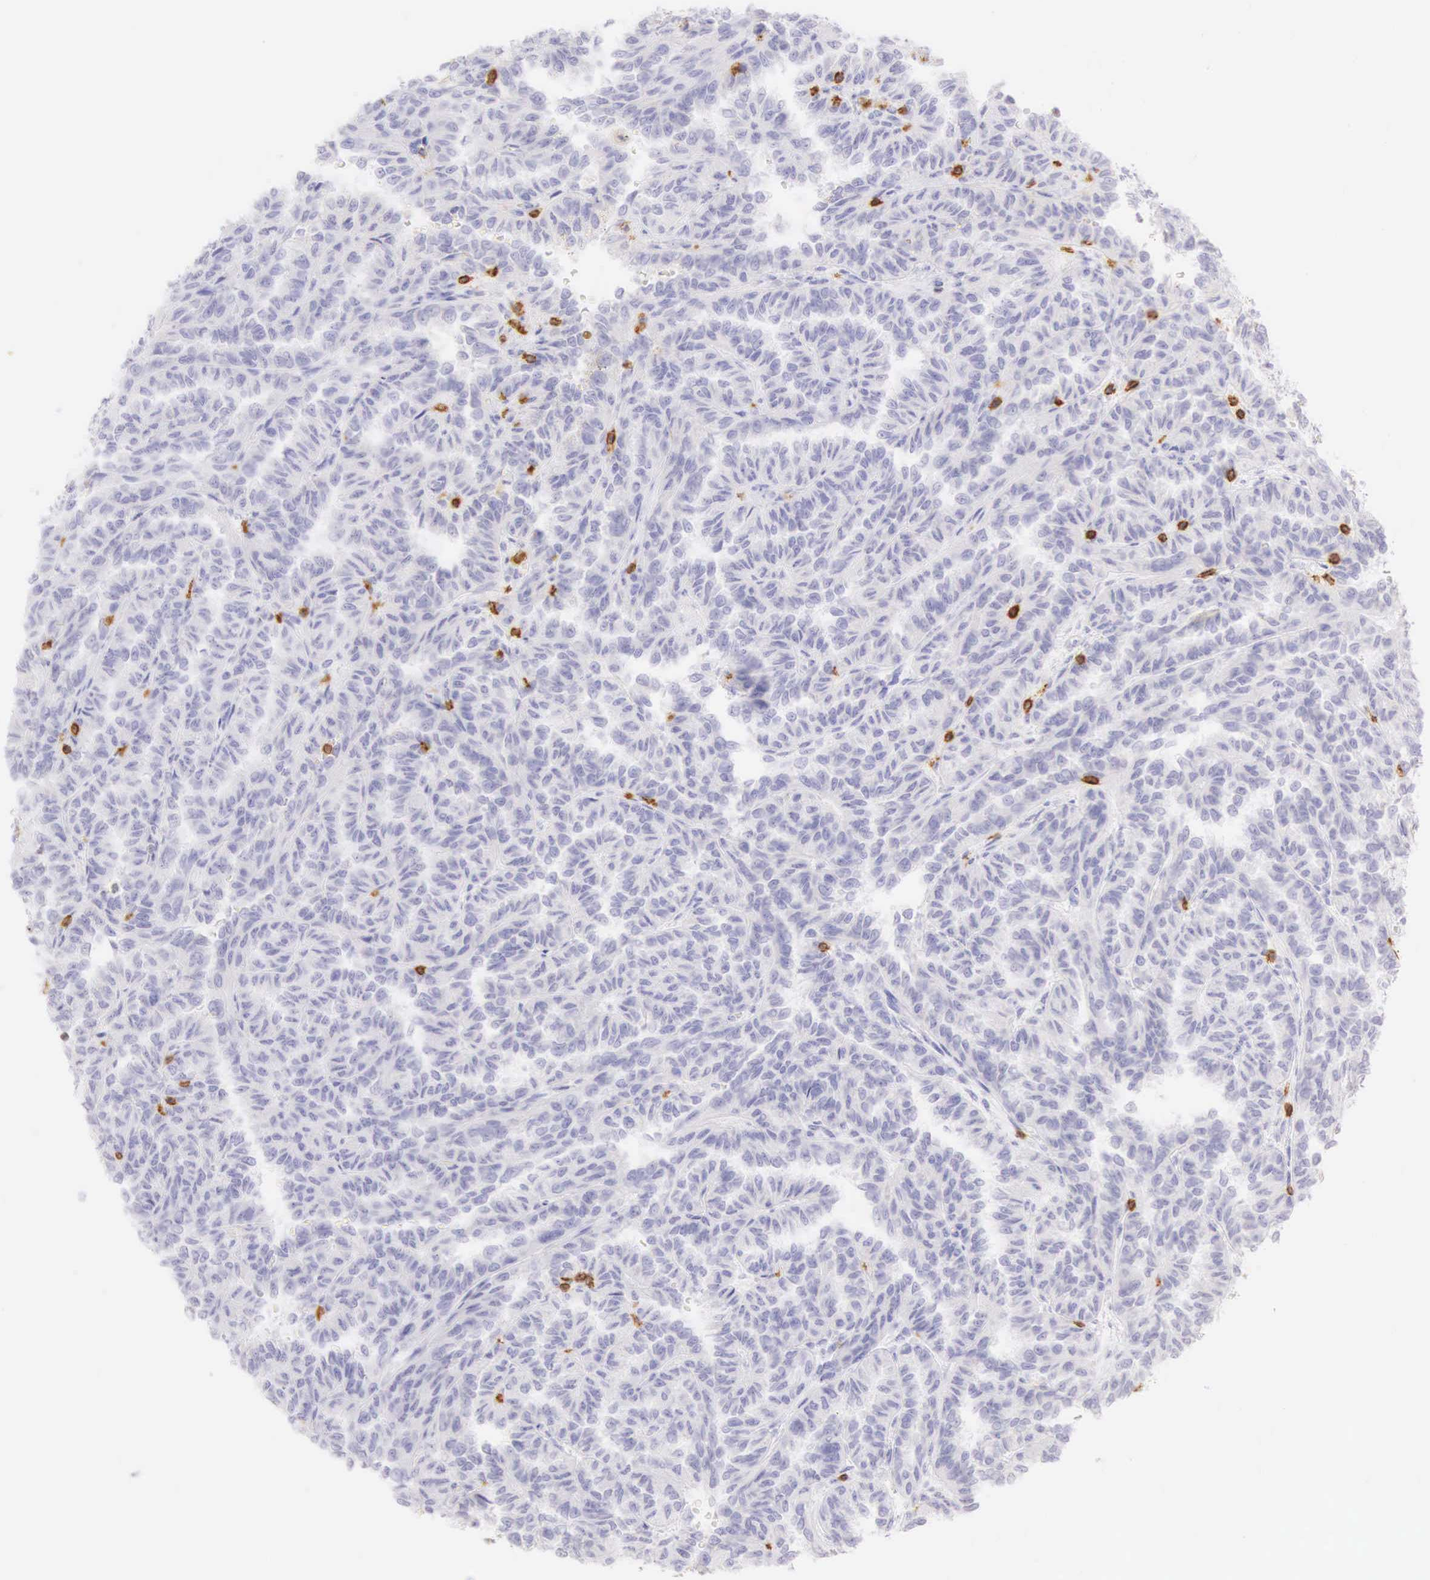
{"staining": {"intensity": "negative", "quantity": "none", "location": "none"}, "tissue": "renal cancer", "cell_type": "Tumor cells", "image_type": "cancer", "snomed": [{"axis": "morphology", "description": "Inflammation, NOS"}, {"axis": "morphology", "description": "Adenocarcinoma, NOS"}, {"axis": "topography", "description": "Kidney"}], "caption": "High power microscopy histopathology image of an immunohistochemistry (IHC) histopathology image of renal cancer (adenocarcinoma), revealing no significant staining in tumor cells.", "gene": "CD3E", "patient": {"sex": "male", "age": 68}}